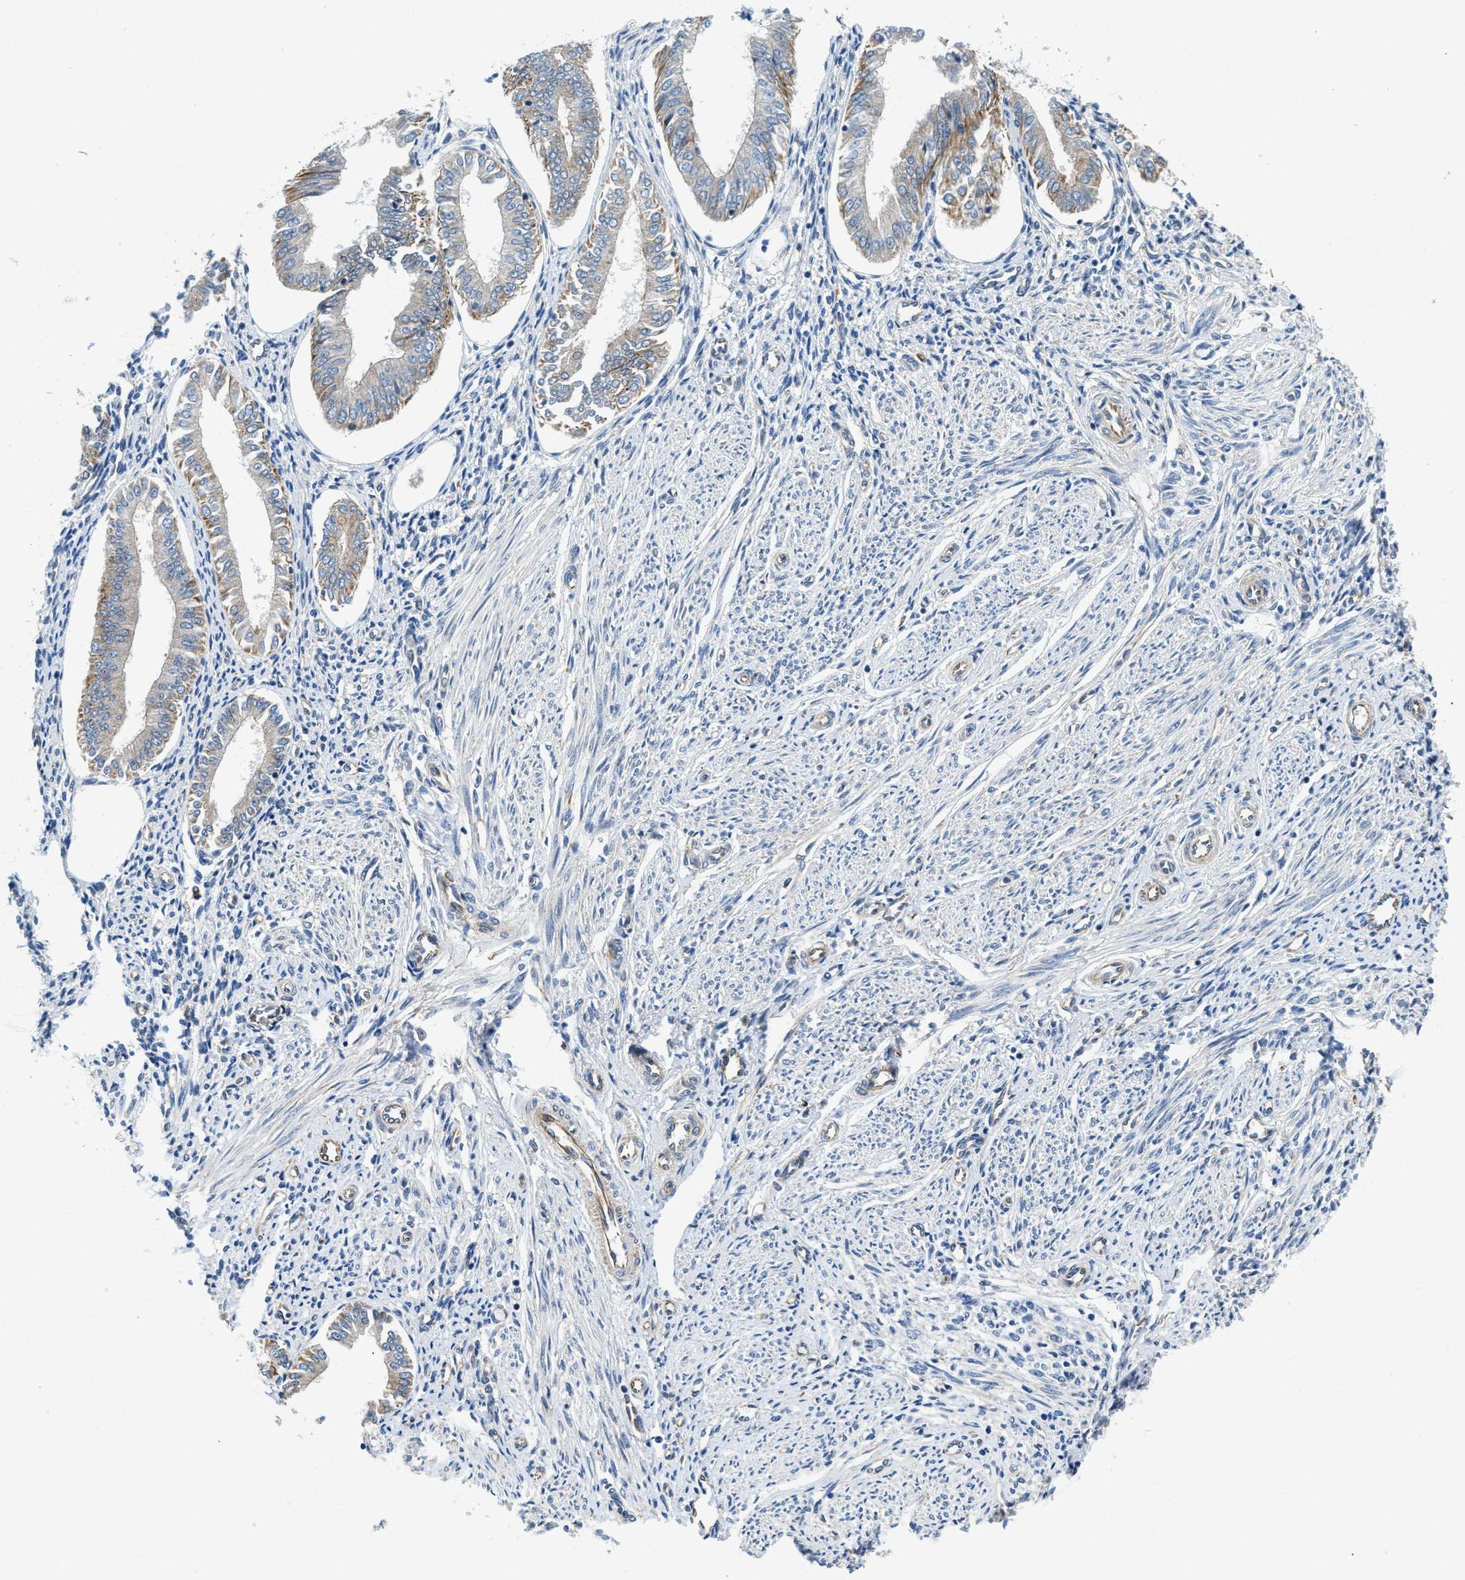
{"staining": {"intensity": "weak", "quantity": "<25%", "location": "cytoplasmic/membranous"}, "tissue": "endometrium", "cell_type": "Cells in endometrial stroma", "image_type": "normal", "snomed": [{"axis": "morphology", "description": "Normal tissue, NOS"}, {"axis": "topography", "description": "Endometrium"}], "caption": "The immunohistochemistry photomicrograph has no significant expression in cells in endometrial stroma of endometrium.", "gene": "HSD17B12", "patient": {"sex": "female", "age": 50}}